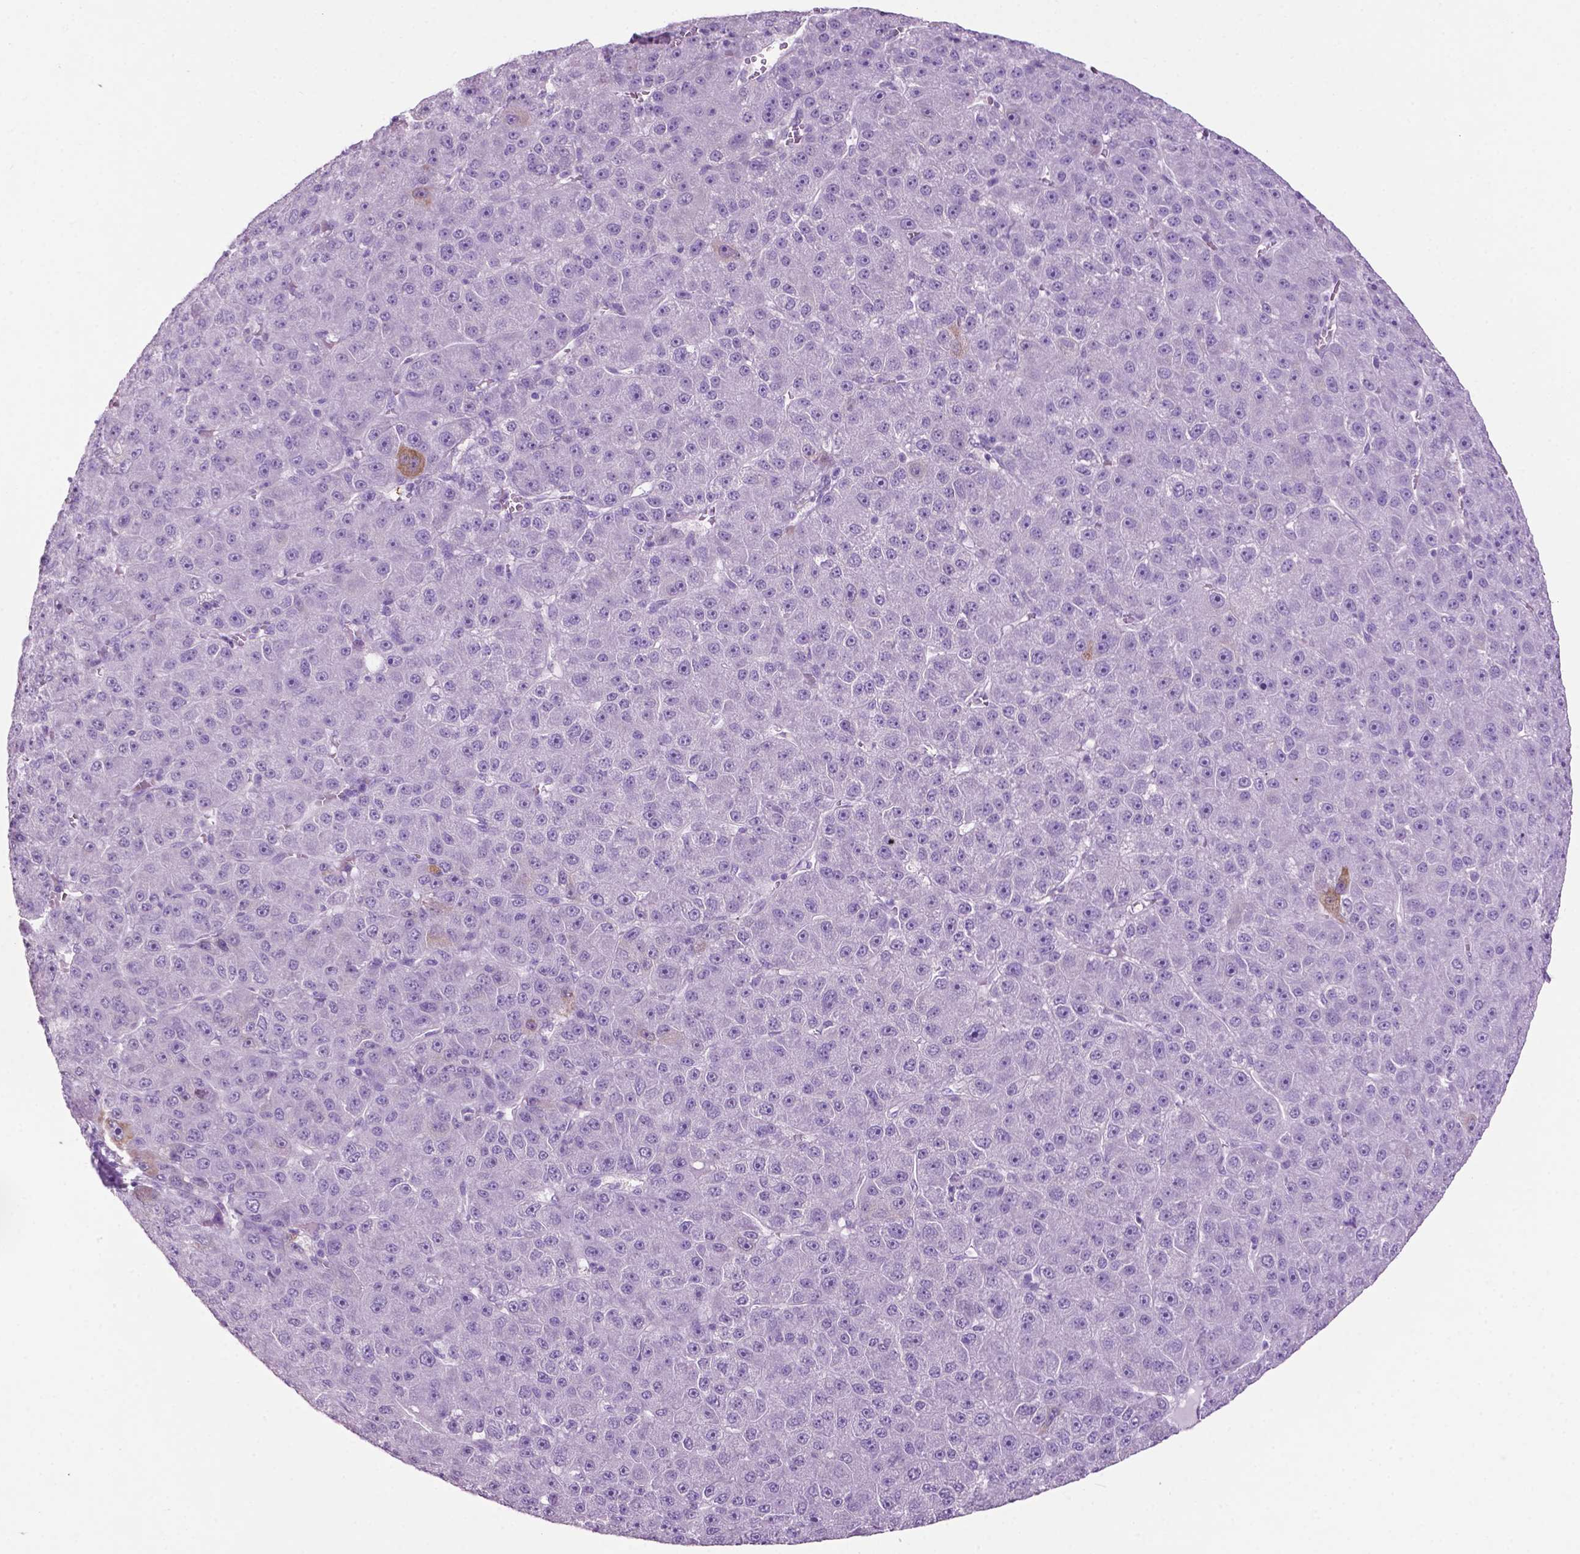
{"staining": {"intensity": "negative", "quantity": "none", "location": "none"}, "tissue": "liver cancer", "cell_type": "Tumor cells", "image_type": "cancer", "snomed": [{"axis": "morphology", "description": "Carcinoma, Hepatocellular, NOS"}, {"axis": "topography", "description": "Liver"}], "caption": "This is an IHC photomicrograph of liver hepatocellular carcinoma. There is no expression in tumor cells.", "gene": "PHGR1", "patient": {"sex": "male", "age": 67}}